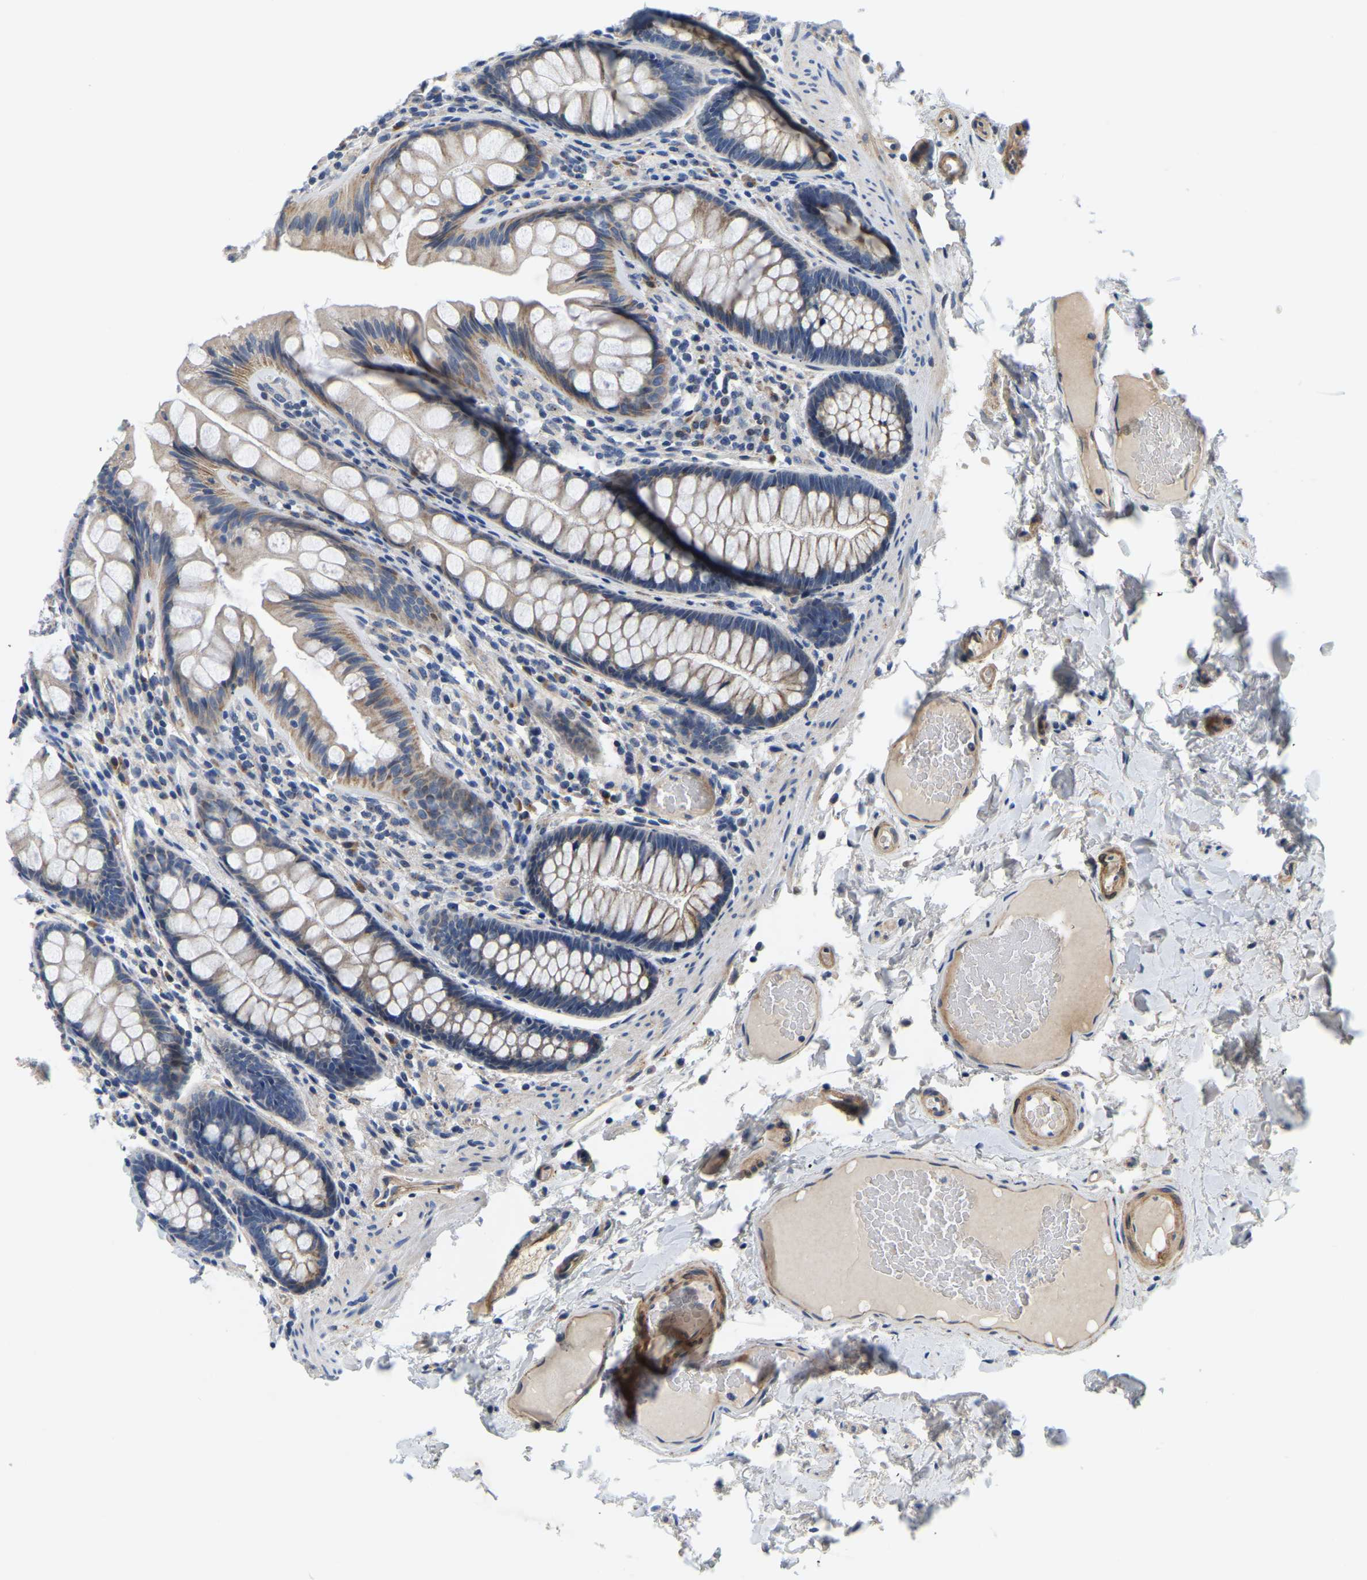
{"staining": {"intensity": "moderate", "quantity": ">75%", "location": "cytoplasmic/membranous"}, "tissue": "colon", "cell_type": "Endothelial cells", "image_type": "normal", "snomed": [{"axis": "morphology", "description": "Normal tissue, NOS"}, {"axis": "topography", "description": "Colon"}], "caption": "Immunohistochemical staining of benign human colon demonstrates >75% levels of moderate cytoplasmic/membranous protein staining in approximately >75% of endothelial cells. (IHC, brightfield microscopy, high magnification).", "gene": "LIAS", "patient": {"sex": "female", "age": 56}}